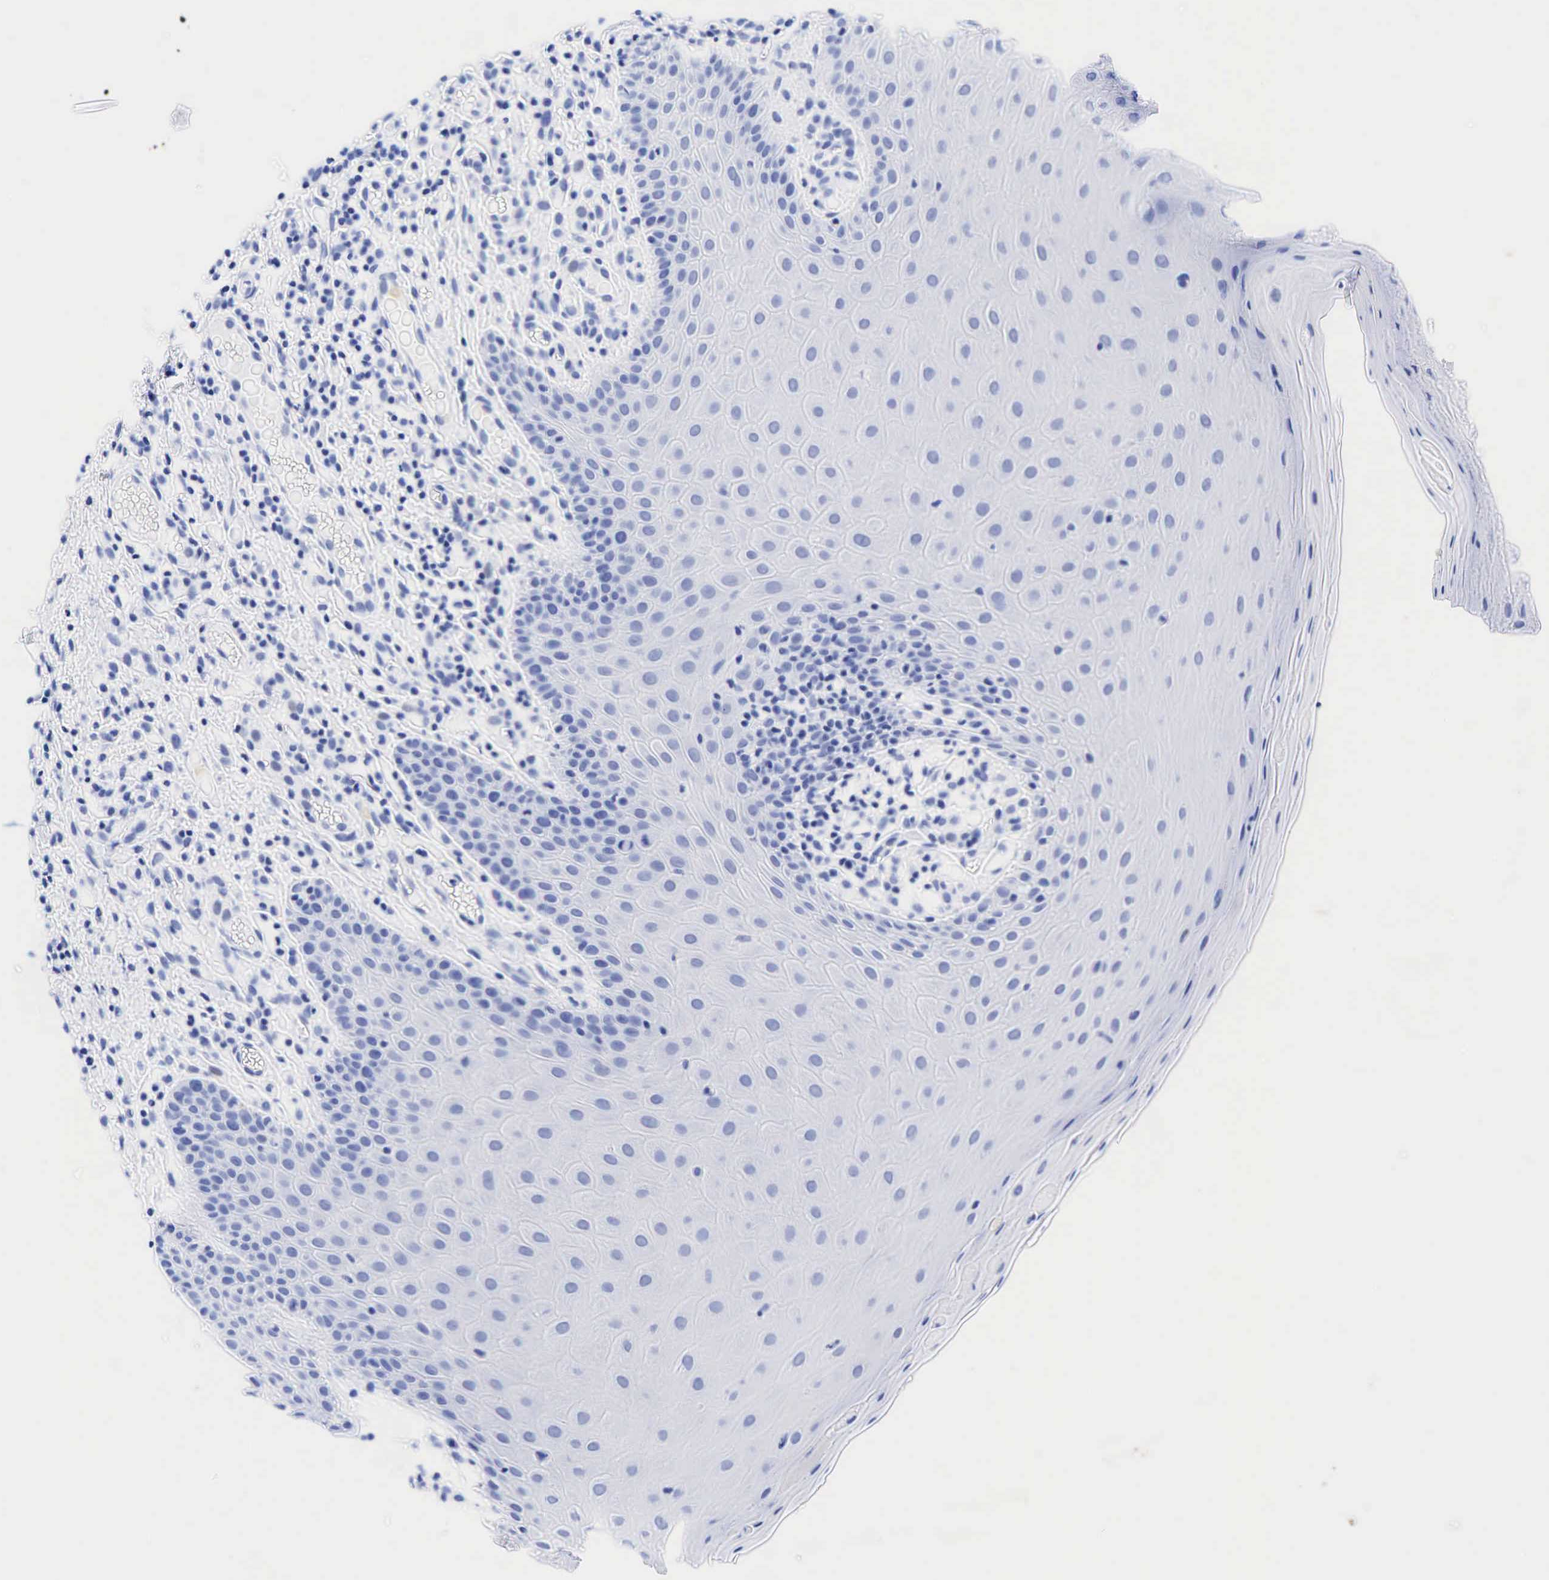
{"staining": {"intensity": "negative", "quantity": "none", "location": "none"}, "tissue": "oral mucosa", "cell_type": "Squamous epithelial cells", "image_type": "normal", "snomed": [{"axis": "morphology", "description": "Normal tissue, NOS"}, {"axis": "topography", "description": "Oral tissue"}], "caption": "DAB immunohistochemical staining of normal oral mucosa displays no significant positivity in squamous epithelial cells.", "gene": "CHGA", "patient": {"sex": "female", "age": 56}}